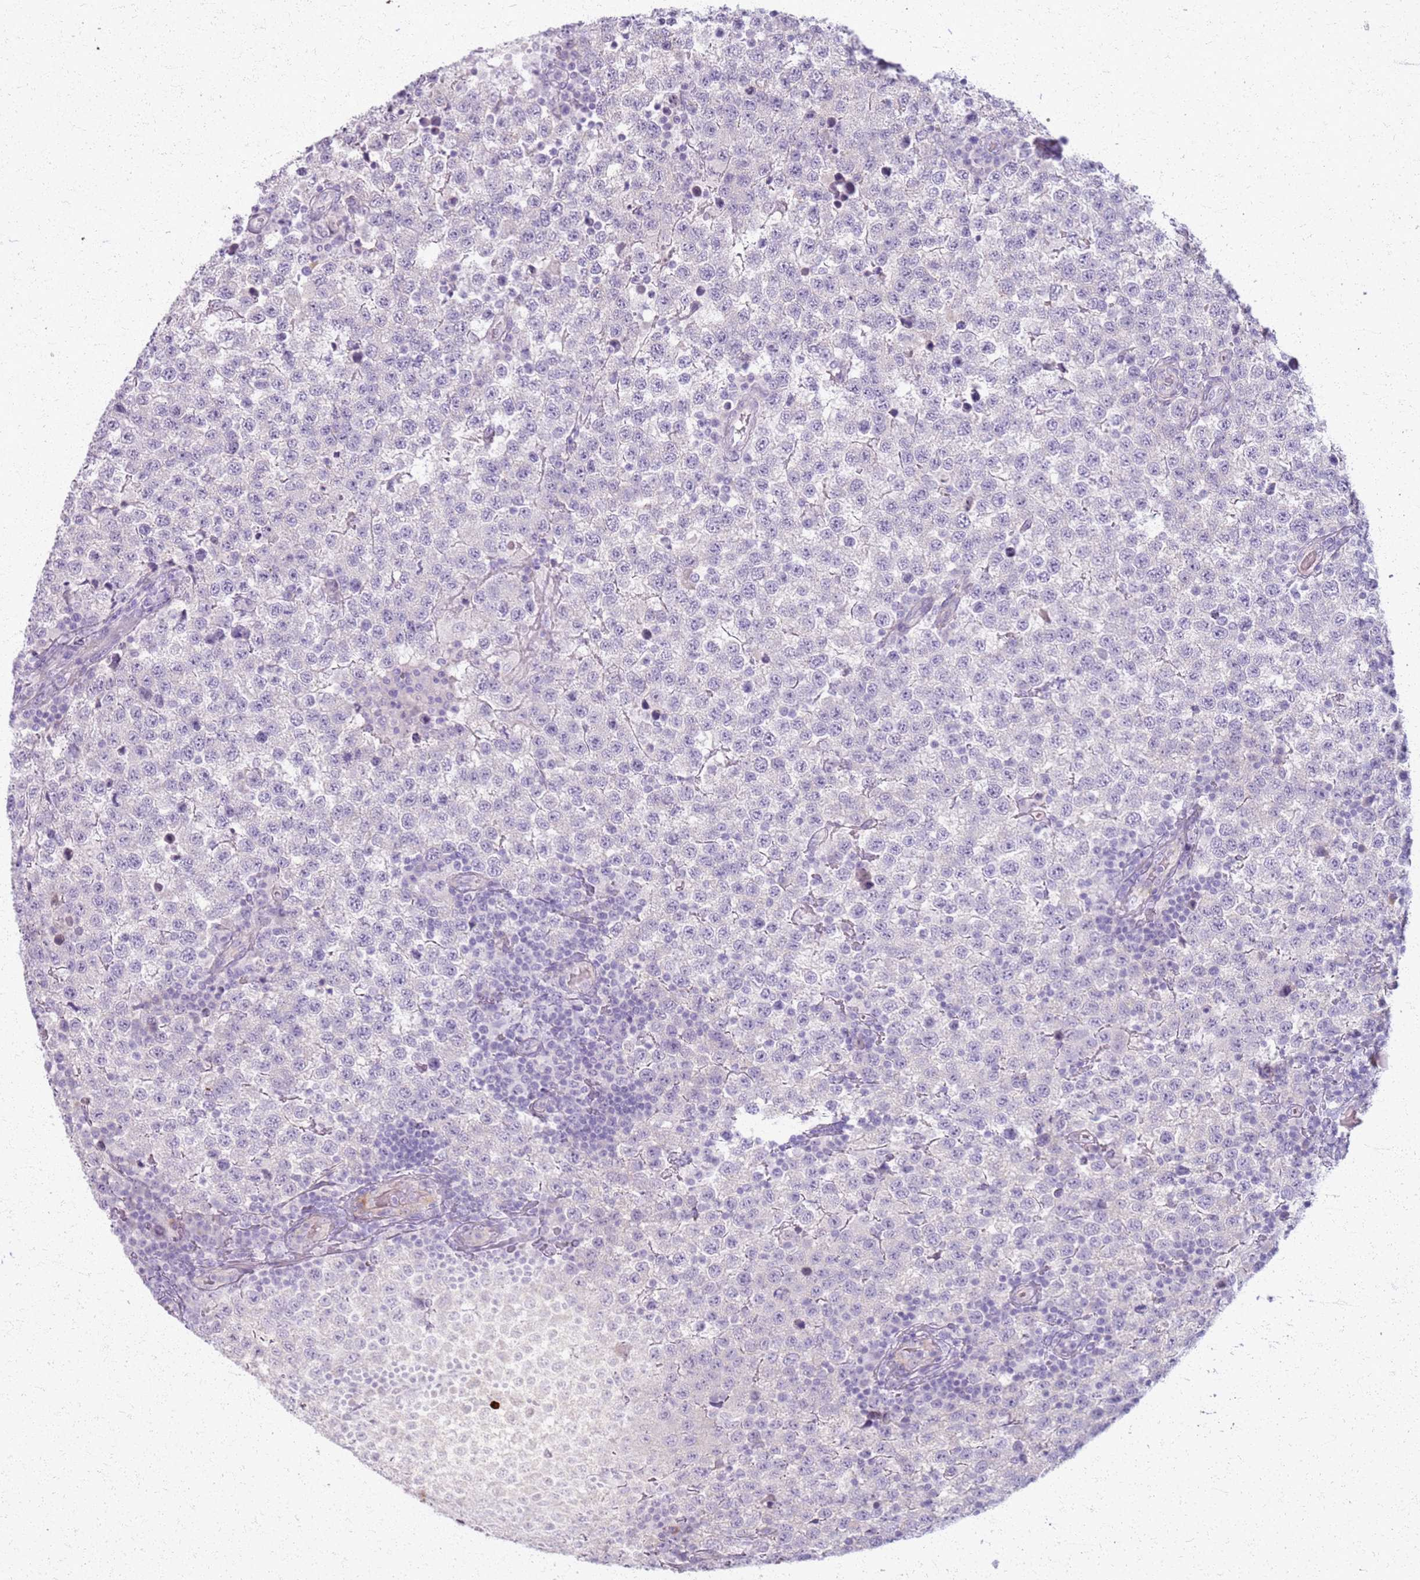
{"staining": {"intensity": "negative", "quantity": "none", "location": "none"}, "tissue": "testis cancer", "cell_type": "Tumor cells", "image_type": "cancer", "snomed": [{"axis": "morphology", "description": "Seminoma, NOS"}, {"axis": "topography", "description": "Testis"}], "caption": "IHC micrograph of neoplastic tissue: human testis cancer (seminoma) stained with DAB demonstrates no significant protein expression in tumor cells. (Stains: DAB immunohistochemistry with hematoxylin counter stain, Microscopy: brightfield microscopy at high magnification).", "gene": "CSRP3", "patient": {"sex": "male", "age": 34}}